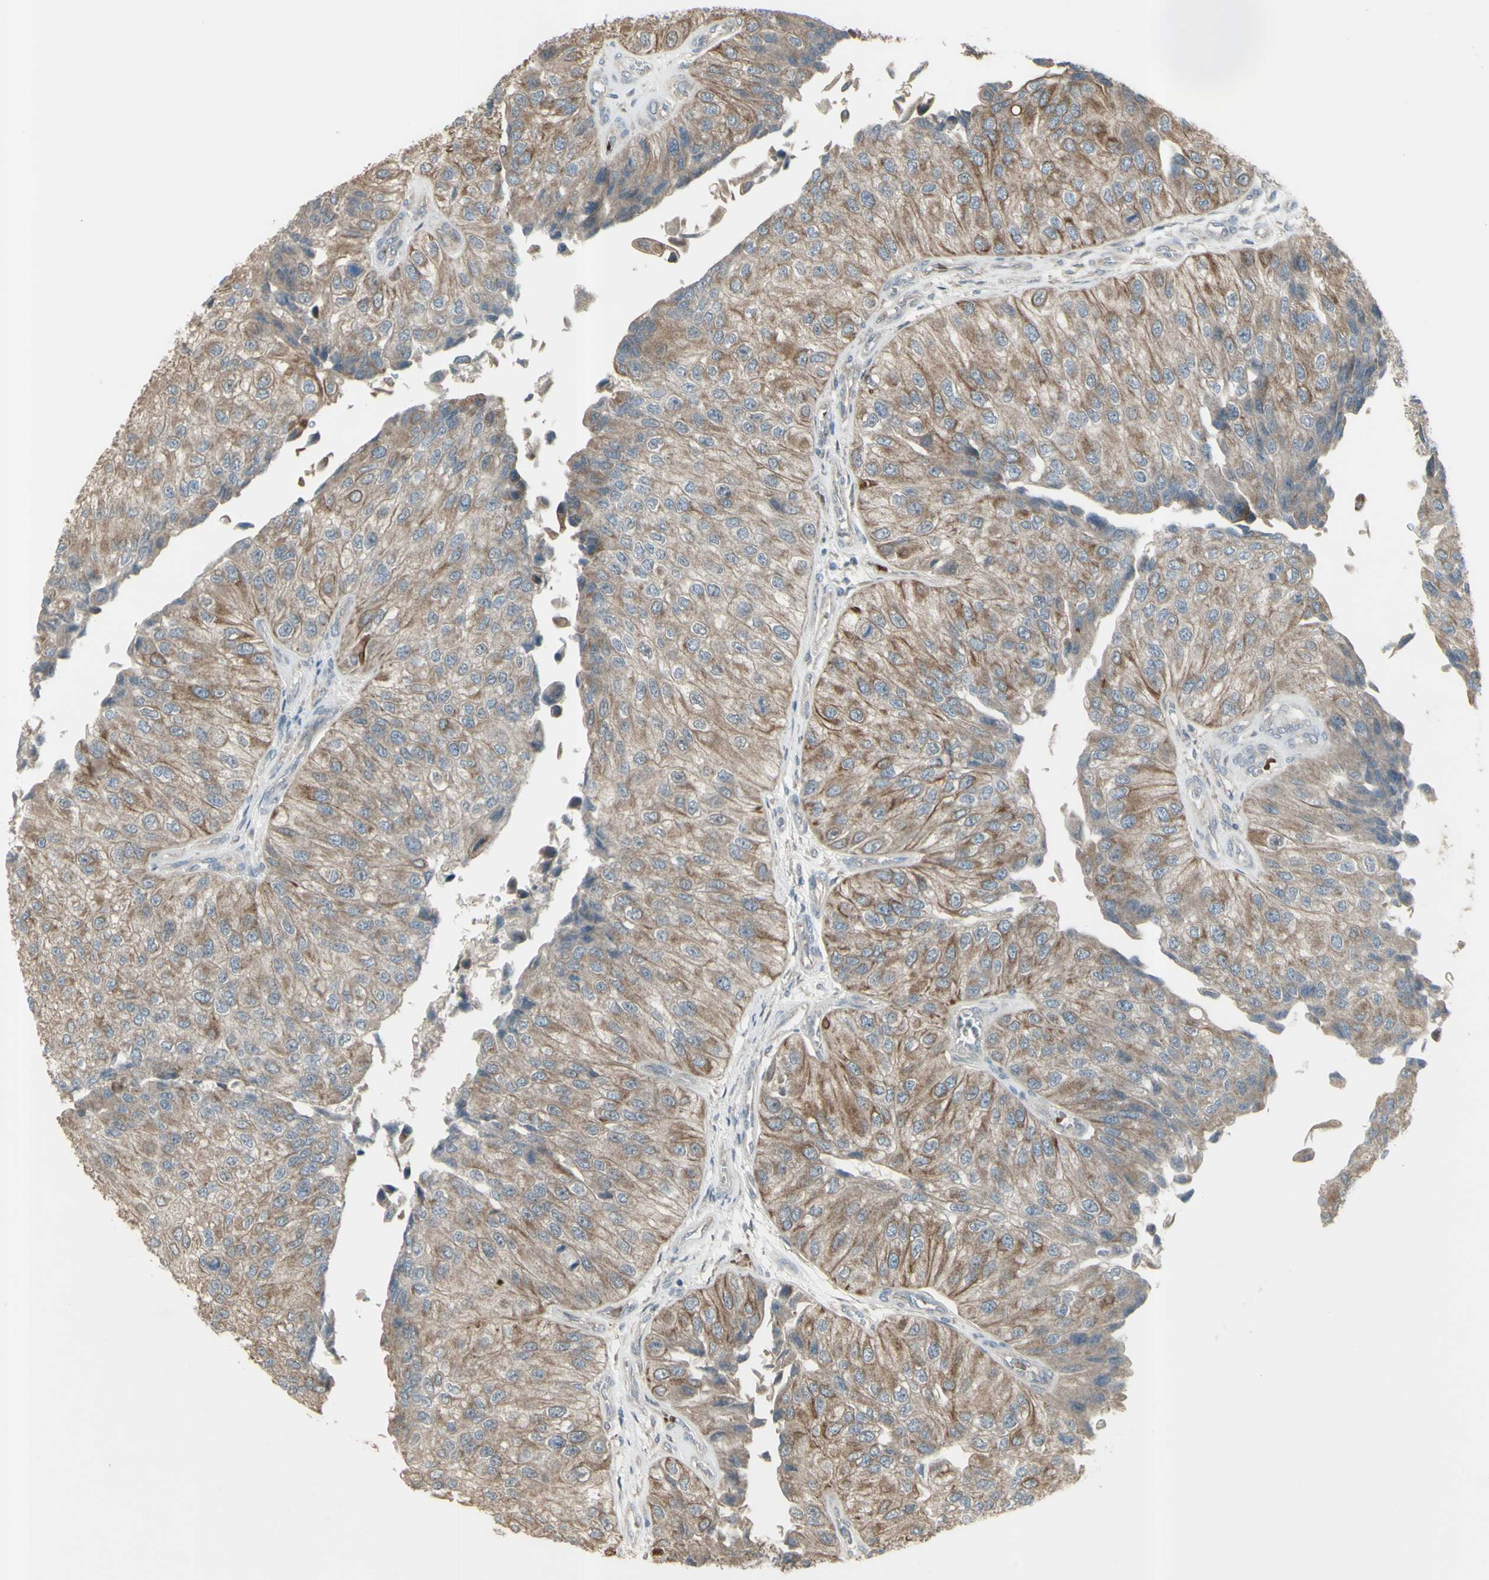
{"staining": {"intensity": "moderate", "quantity": ">75%", "location": "cytoplasmic/membranous"}, "tissue": "urothelial cancer", "cell_type": "Tumor cells", "image_type": "cancer", "snomed": [{"axis": "morphology", "description": "Urothelial carcinoma, High grade"}, {"axis": "topography", "description": "Kidney"}, {"axis": "topography", "description": "Urinary bladder"}], "caption": "The immunohistochemical stain labels moderate cytoplasmic/membranous staining in tumor cells of high-grade urothelial carcinoma tissue.", "gene": "GRAMD1B", "patient": {"sex": "male", "age": 77}}